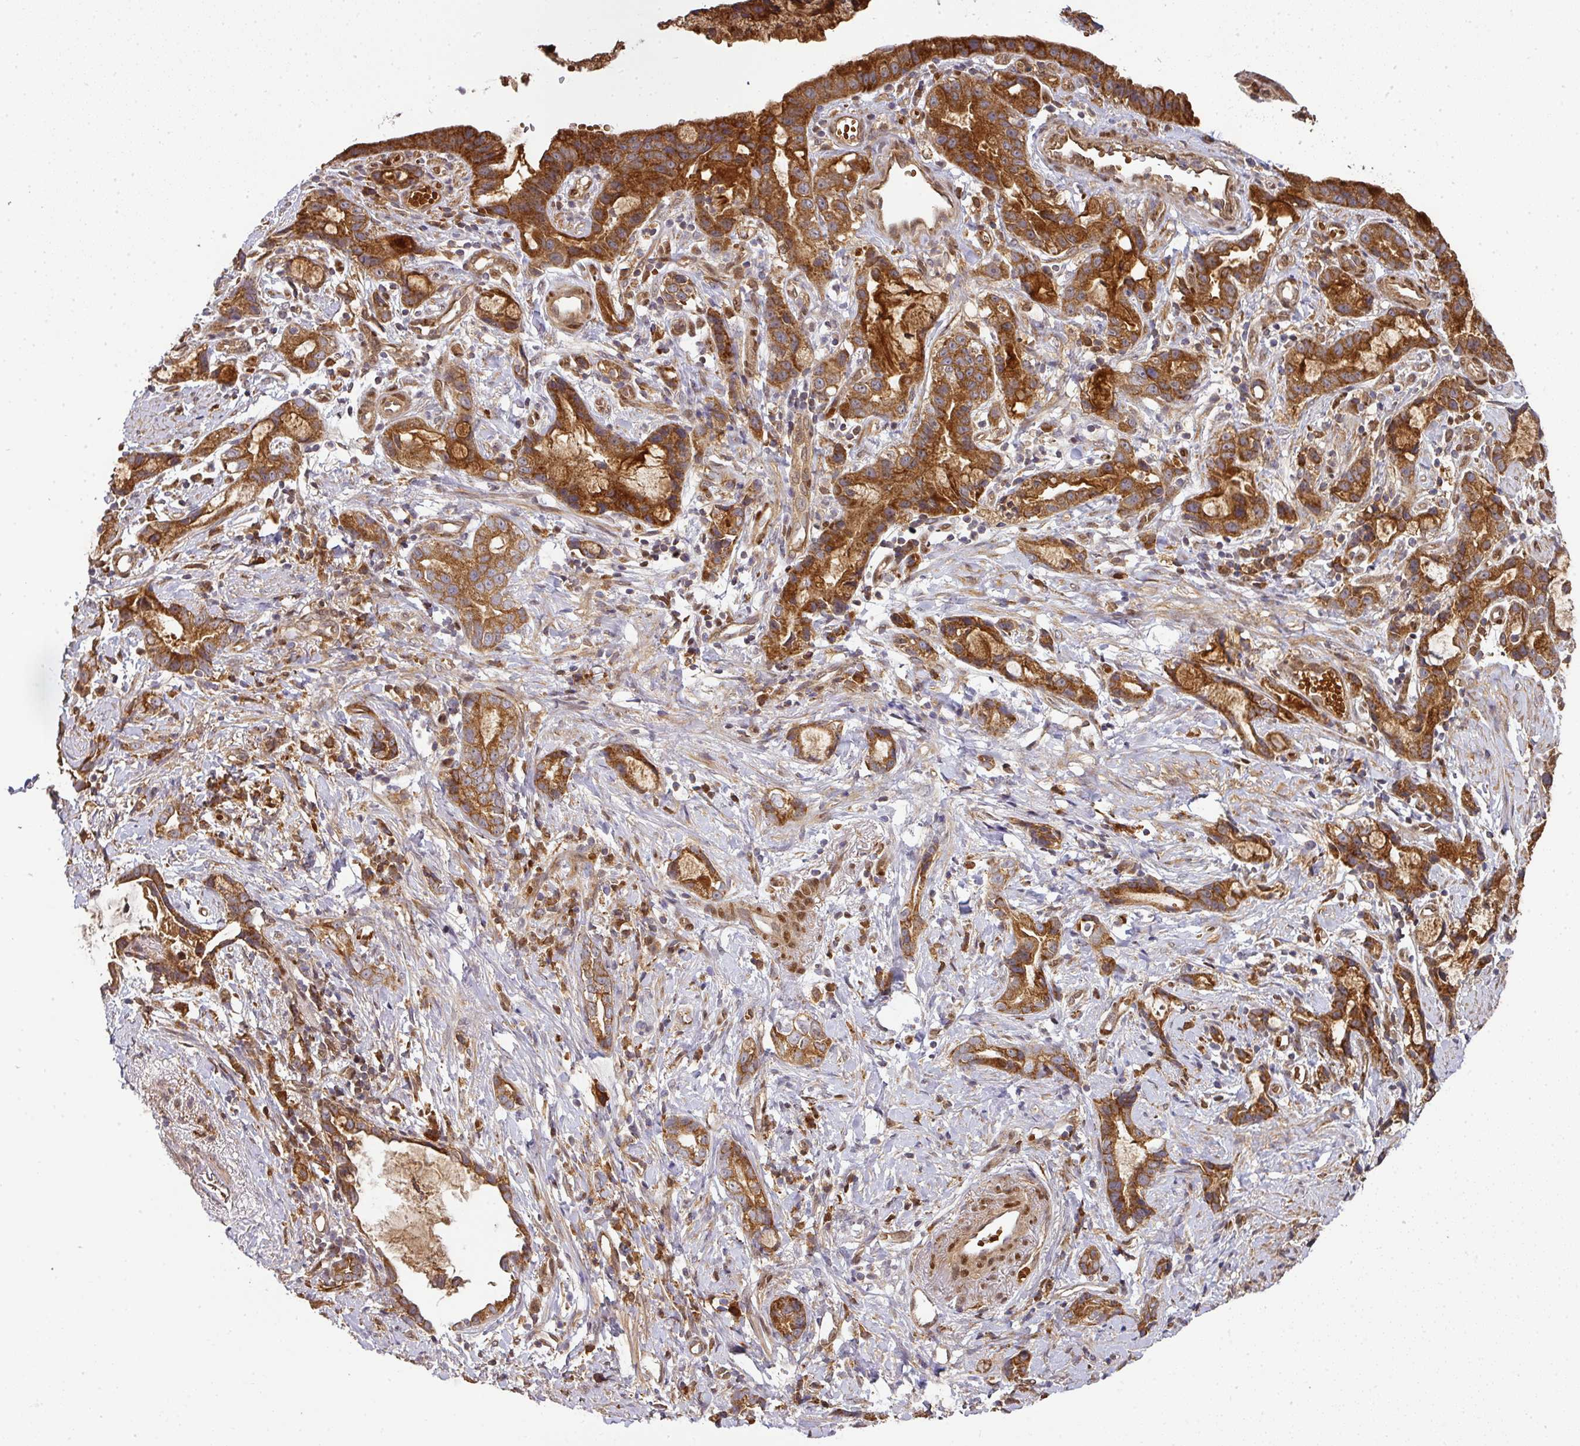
{"staining": {"intensity": "strong", "quantity": ">75%", "location": "cytoplasmic/membranous"}, "tissue": "stomach cancer", "cell_type": "Tumor cells", "image_type": "cancer", "snomed": [{"axis": "morphology", "description": "Adenocarcinoma, NOS"}, {"axis": "topography", "description": "Stomach"}], "caption": "Adenocarcinoma (stomach) tissue reveals strong cytoplasmic/membranous positivity in about >75% of tumor cells, visualized by immunohistochemistry. The staining was performed using DAB (3,3'-diaminobenzidine), with brown indicating positive protein expression. Nuclei are stained blue with hematoxylin.", "gene": "MALSU1", "patient": {"sex": "male", "age": 55}}